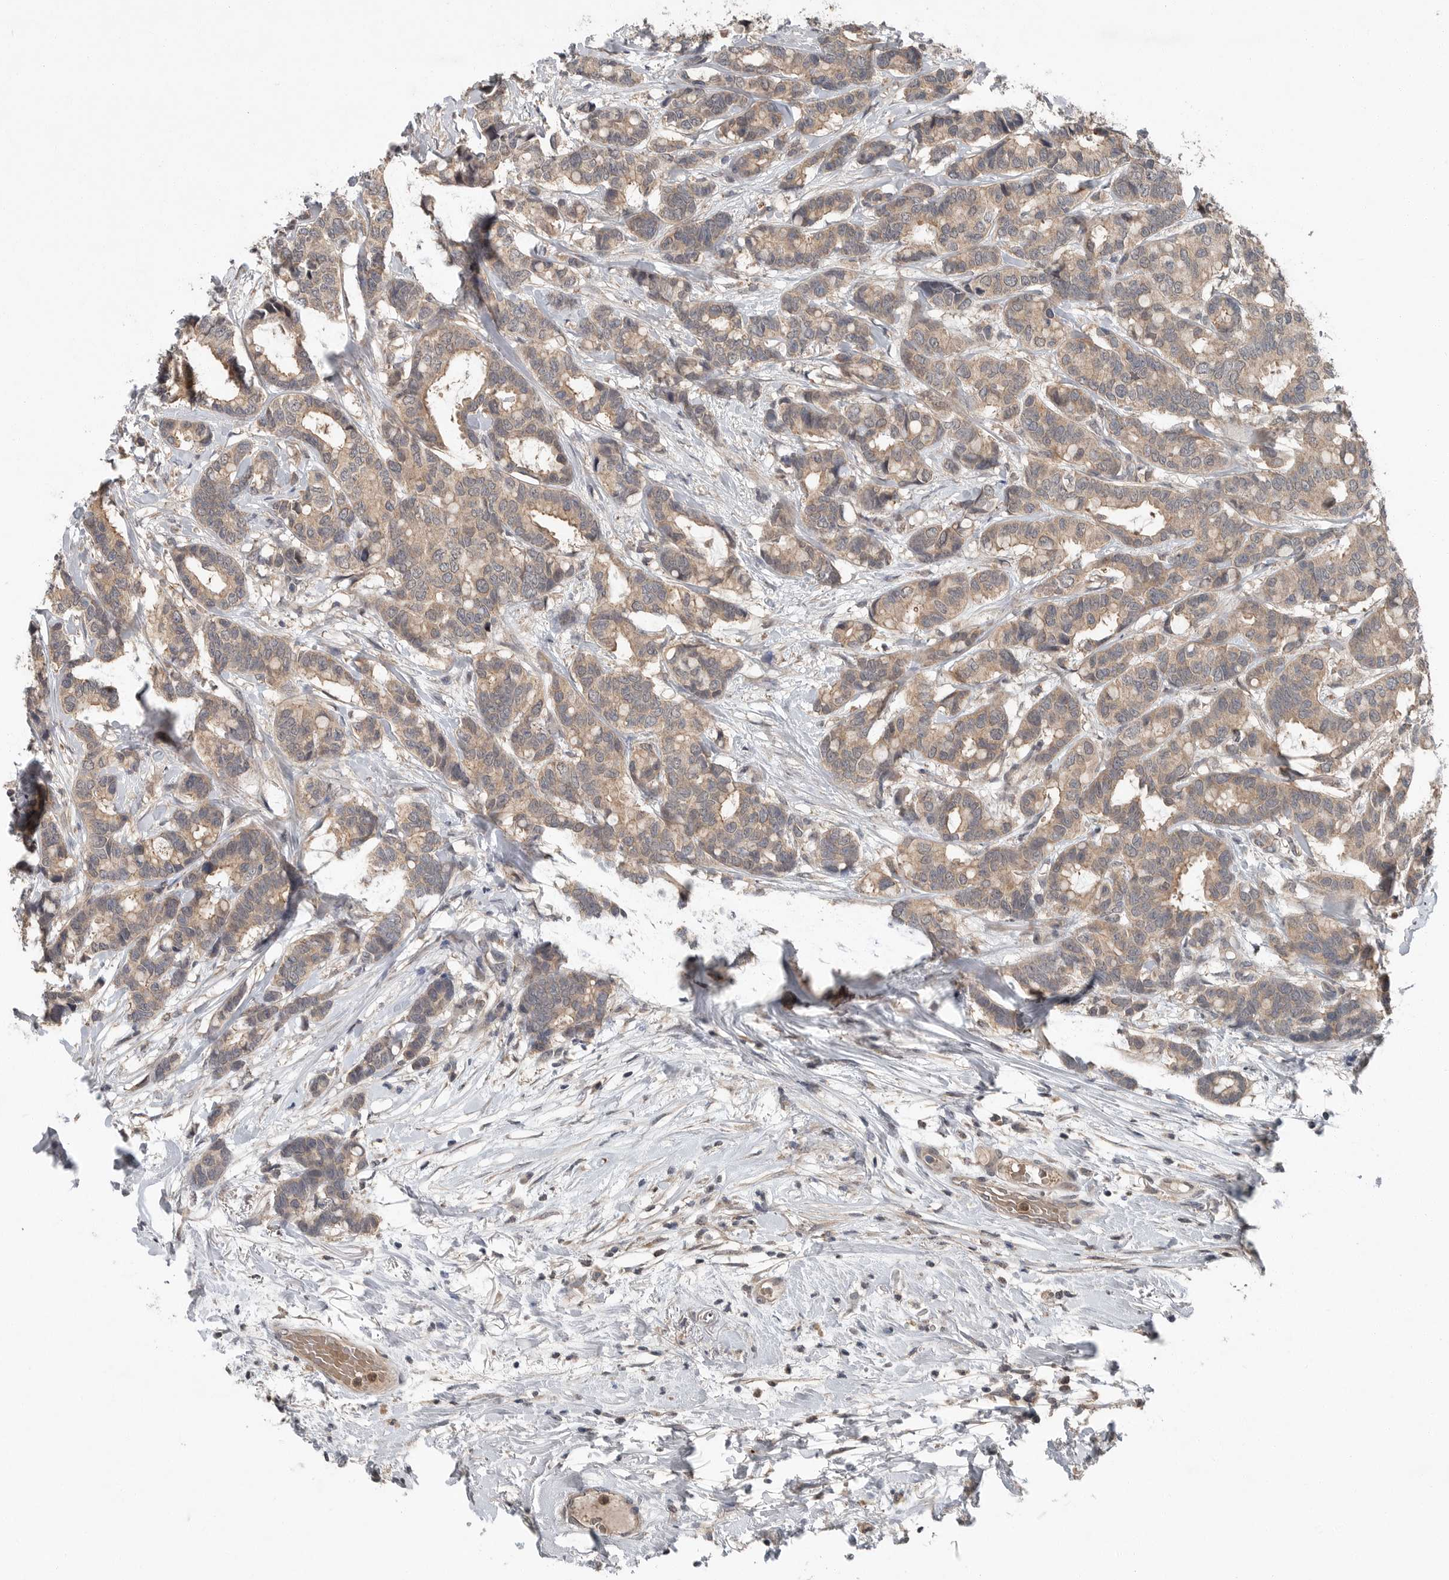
{"staining": {"intensity": "weak", "quantity": ">75%", "location": "cytoplasmic/membranous"}, "tissue": "breast cancer", "cell_type": "Tumor cells", "image_type": "cancer", "snomed": [{"axis": "morphology", "description": "Duct carcinoma"}, {"axis": "topography", "description": "Breast"}], "caption": "Immunohistochemistry (IHC) (DAB) staining of breast cancer (invasive ductal carcinoma) displays weak cytoplasmic/membranous protein expression in approximately >75% of tumor cells.", "gene": "SCP2", "patient": {"sex": "female", "age": 87}}